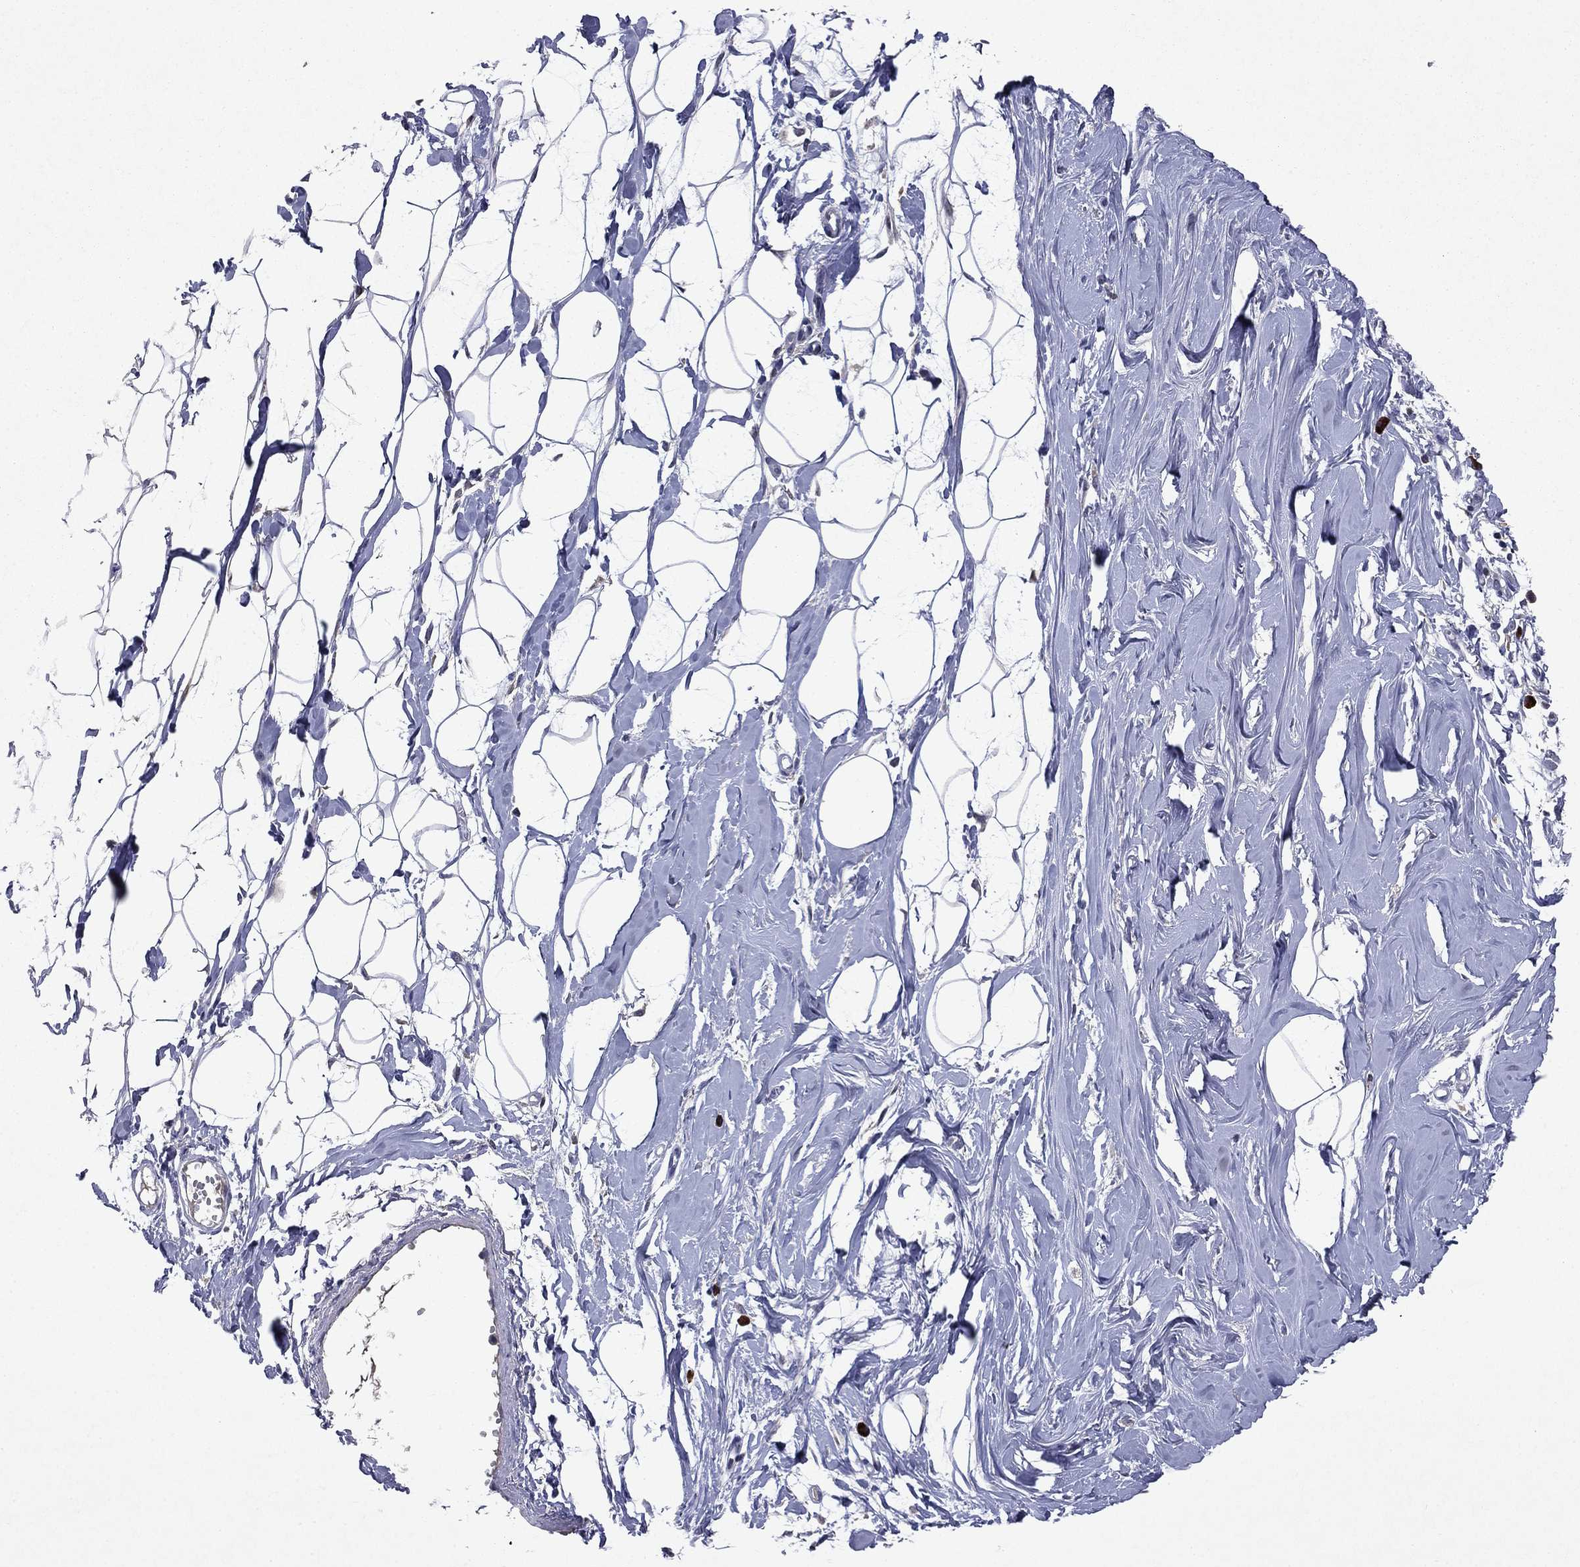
{"staining": {"intensity": "negative", "quantity": "none", "location": "none"}, "tissue": "breast", "cell_type": "Adipocytes", "image_type": "normal", "snomed": [{"axis": "morphology", "description": "Normal tissue, NOS"}, {"axis": "topography", "description": "Breast"}], "caption": "Adipocytes show no significant staining in normal breast. The staining was performed using DAB to visualize the protein expression in brown, while the nuclei were stained in blue with hematoxylin (Magnification: 20x).", "gene": "ECM1", "patient": {"sex": "female", "age": 49}}